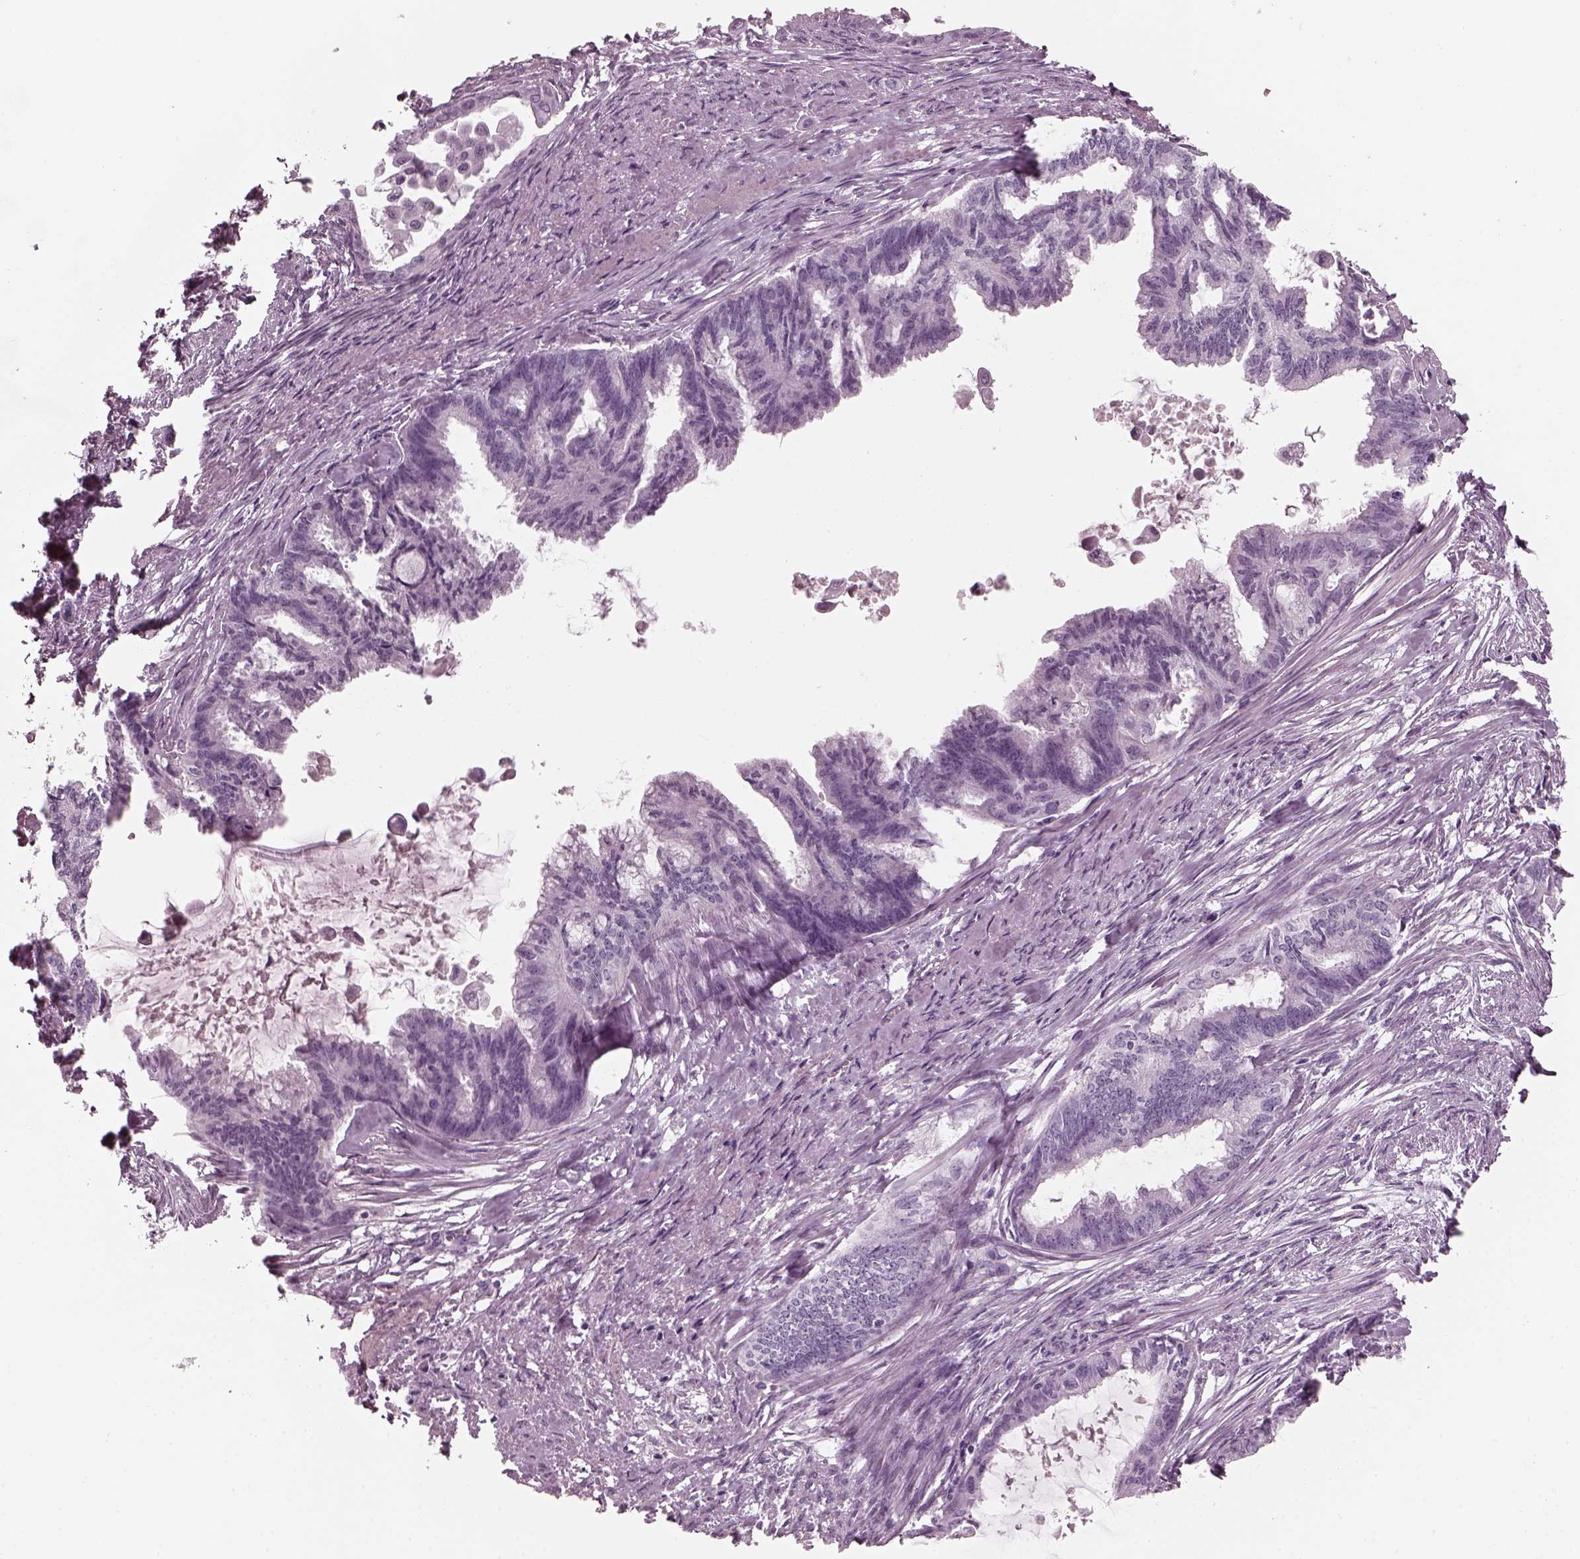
{"staining": {"intensity": "negative", "quantity": "none", "location": "none"}, "tissue": "endometrial cancer", "cell_type": "Tumor cells", "image_type": "cancer", "snomed": [{"axis": "morphology", "description": "Adenocarcinoma, NOS"}, {"axis": "topography", "description": "Endometrium"}], "caption": "DAB immunohistochemical staining of human adenocarcinoma (endometrial) shows no significant positivity in tumor cells.", "gene": "RCVRN", "patient": {"sex": "female", "age": 86}}